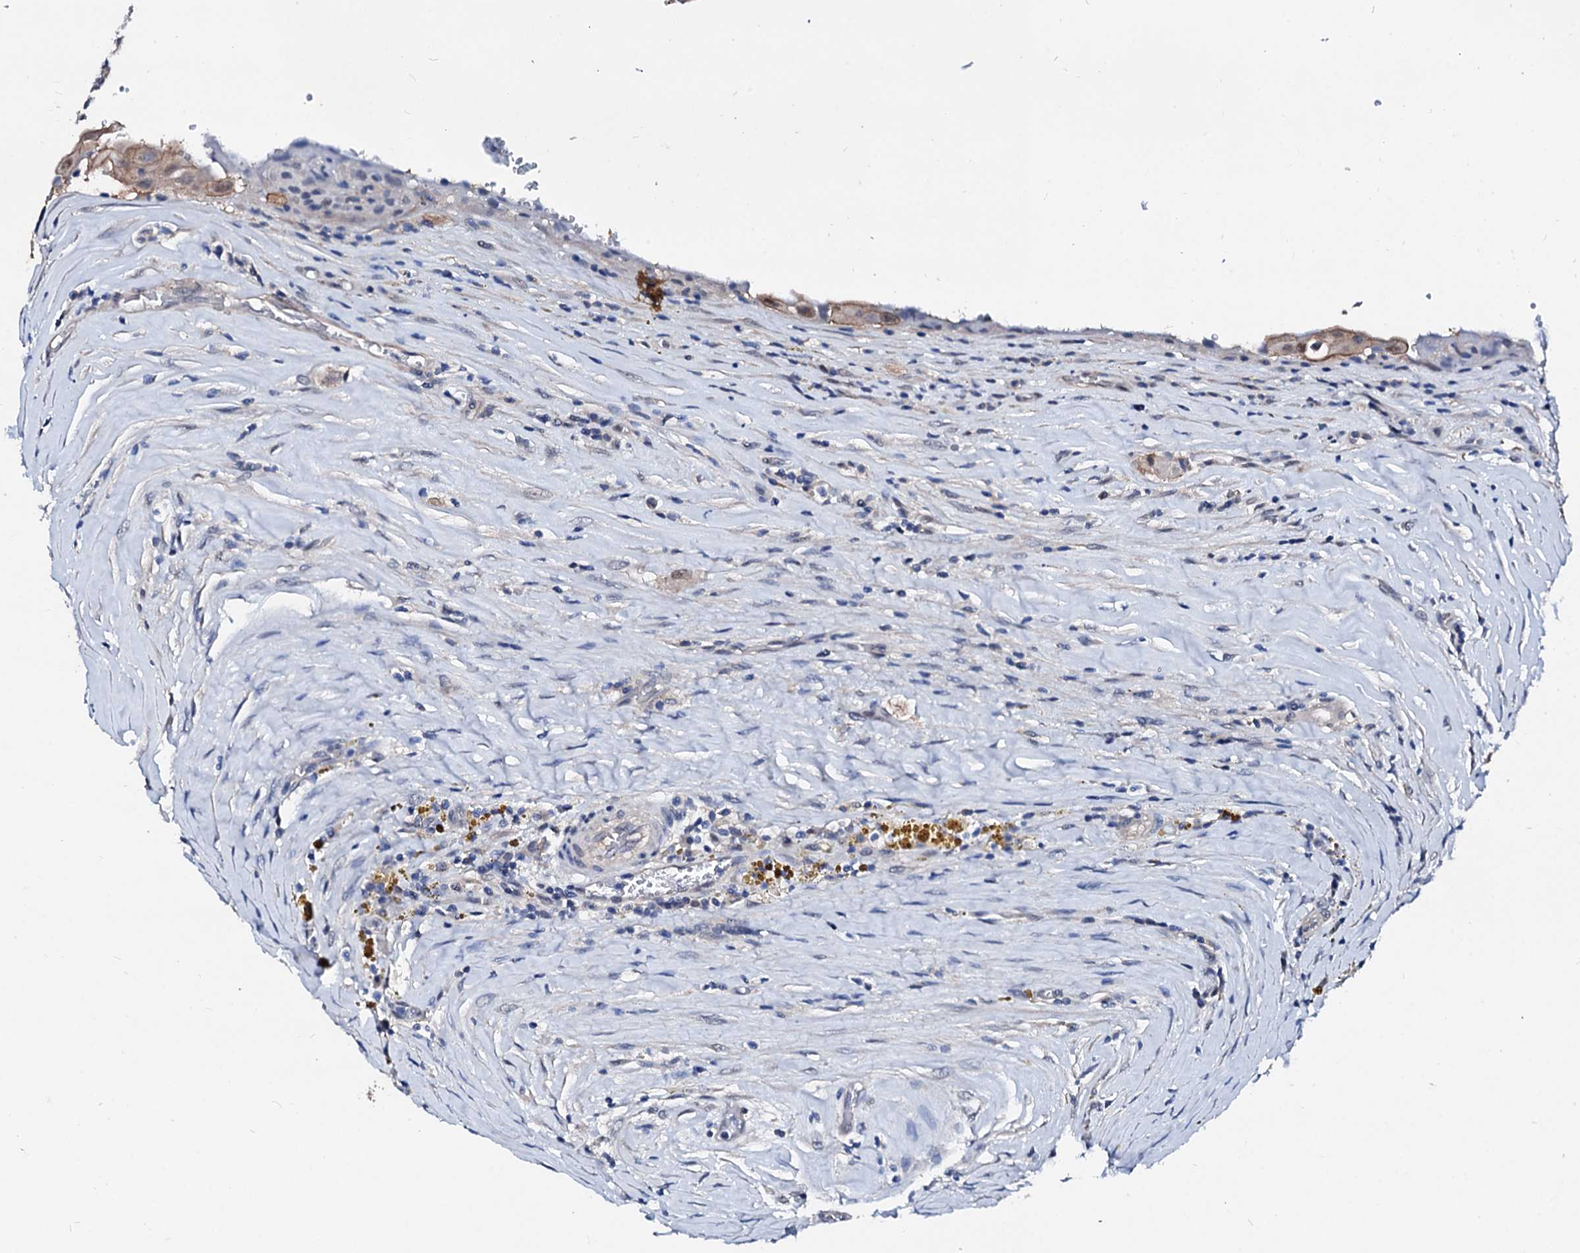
{"staining": {"intensity": "weak", "quantity": "25%-75%", "location": "cytoplasmic/membranous,nuclear"}, "tissue": "thyroid cancer", "cell_type": "Tumor cells", "image_type": "cancer", "snomed": [{"axis": "morphology", "description": "Papillary adenocarcinoma, NOS"}, {"axis": "topography", "description": "Thyroid gland"}], "caption": "Tumor cells exhibit weak cytoplasmic/membranous and nuclear positivity in approximately 25%-75% of cells in thyroid cancer.", "gene": "CSN2", "patient": {"sex": "male", "age": 77}}